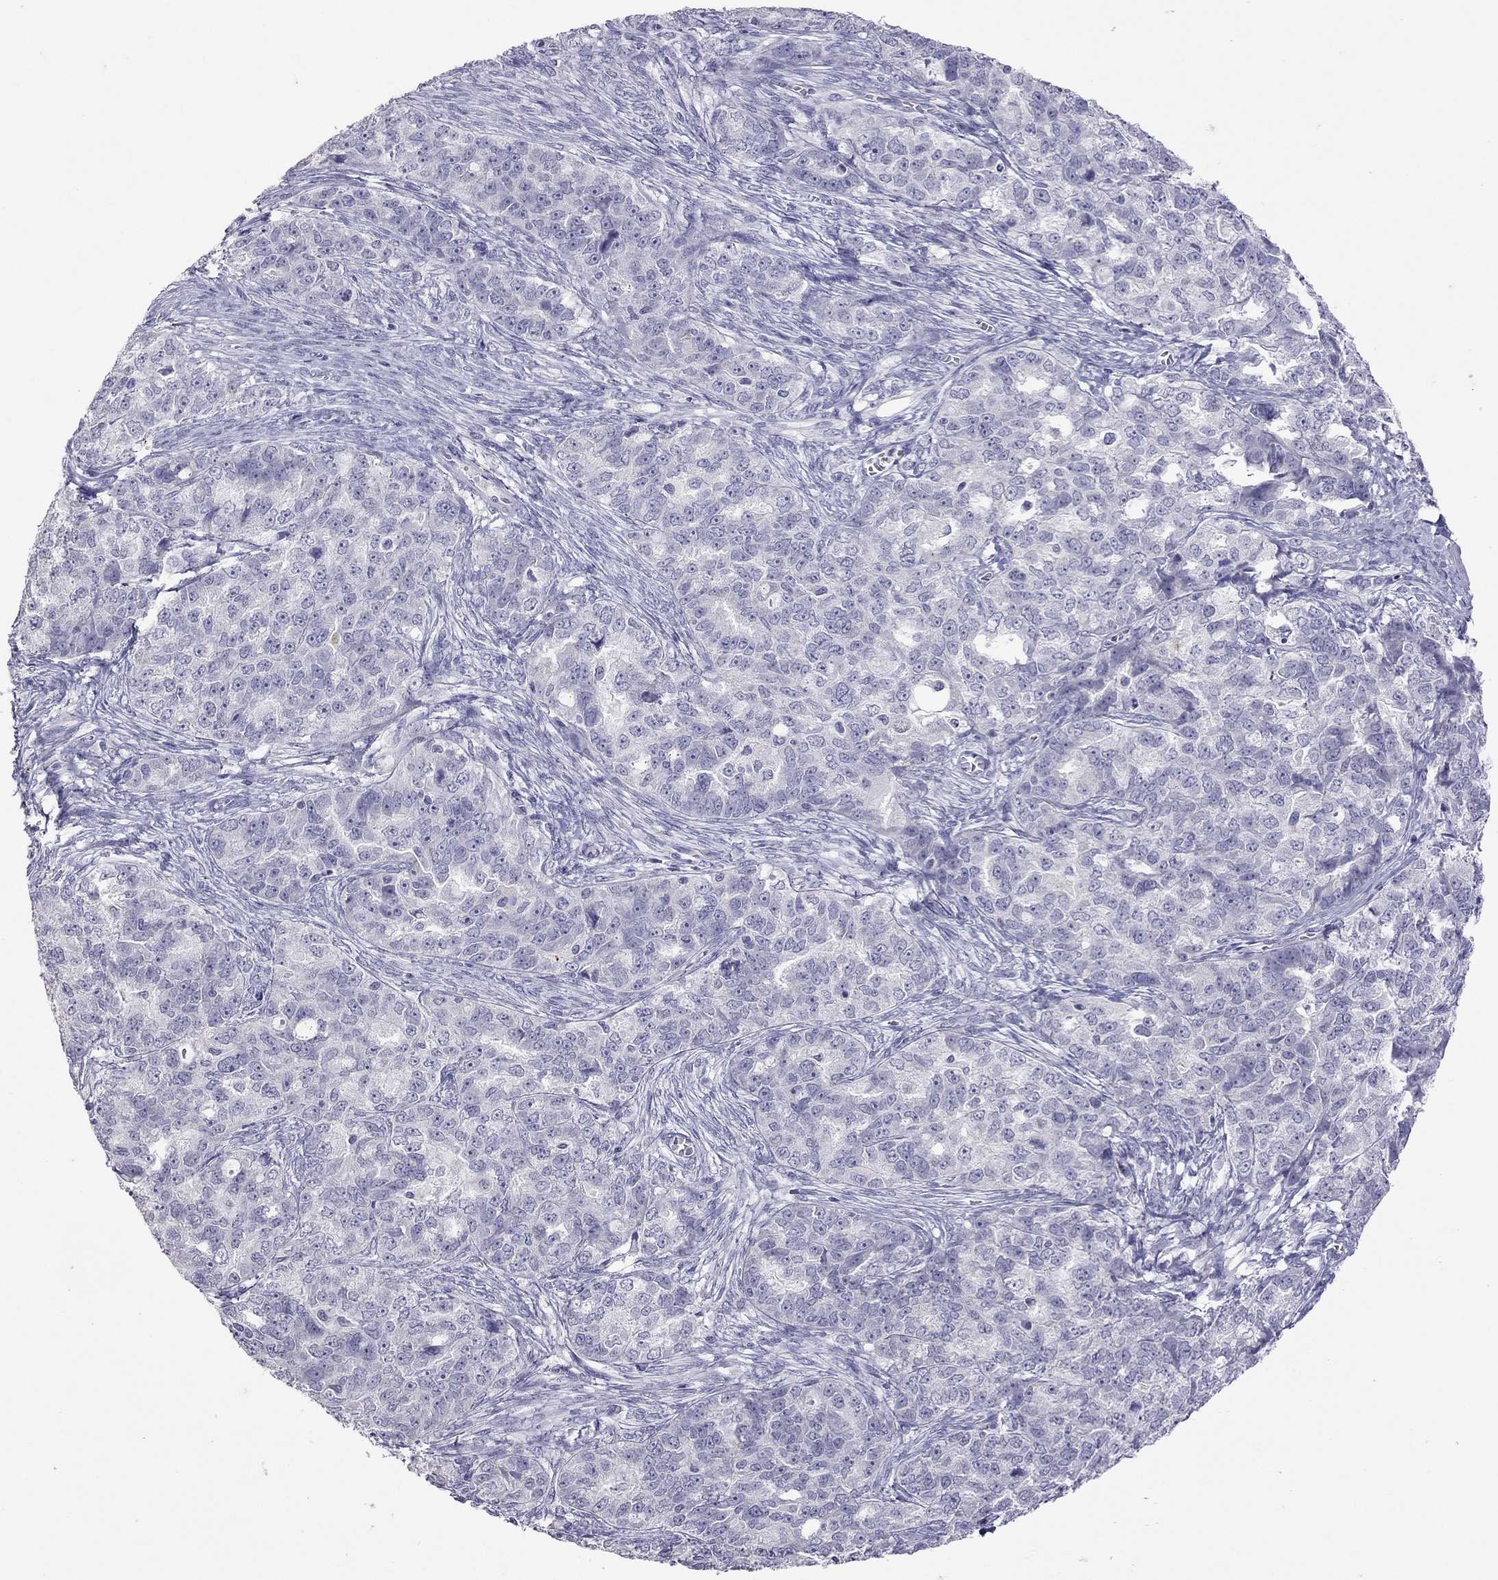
{"staining": {"intensity": "negative", "quantity": "none", "location": "none"}, "tissue": "ovarian cancer", "cell_type": "Tumor cells", "image_type": "cancer", "snomed": [{"axis": "morphology", "description": "Cystadenocarcinoma, serous, NOS"}, {"axis": "topography", "description": "Ovary"}], "caption": "Tumor cells show no significant protein expression in serous cystadenocarcinoma (ovarian).", "gene": "SLAMF1", "patient": {"sex": "female", "age": 51}}